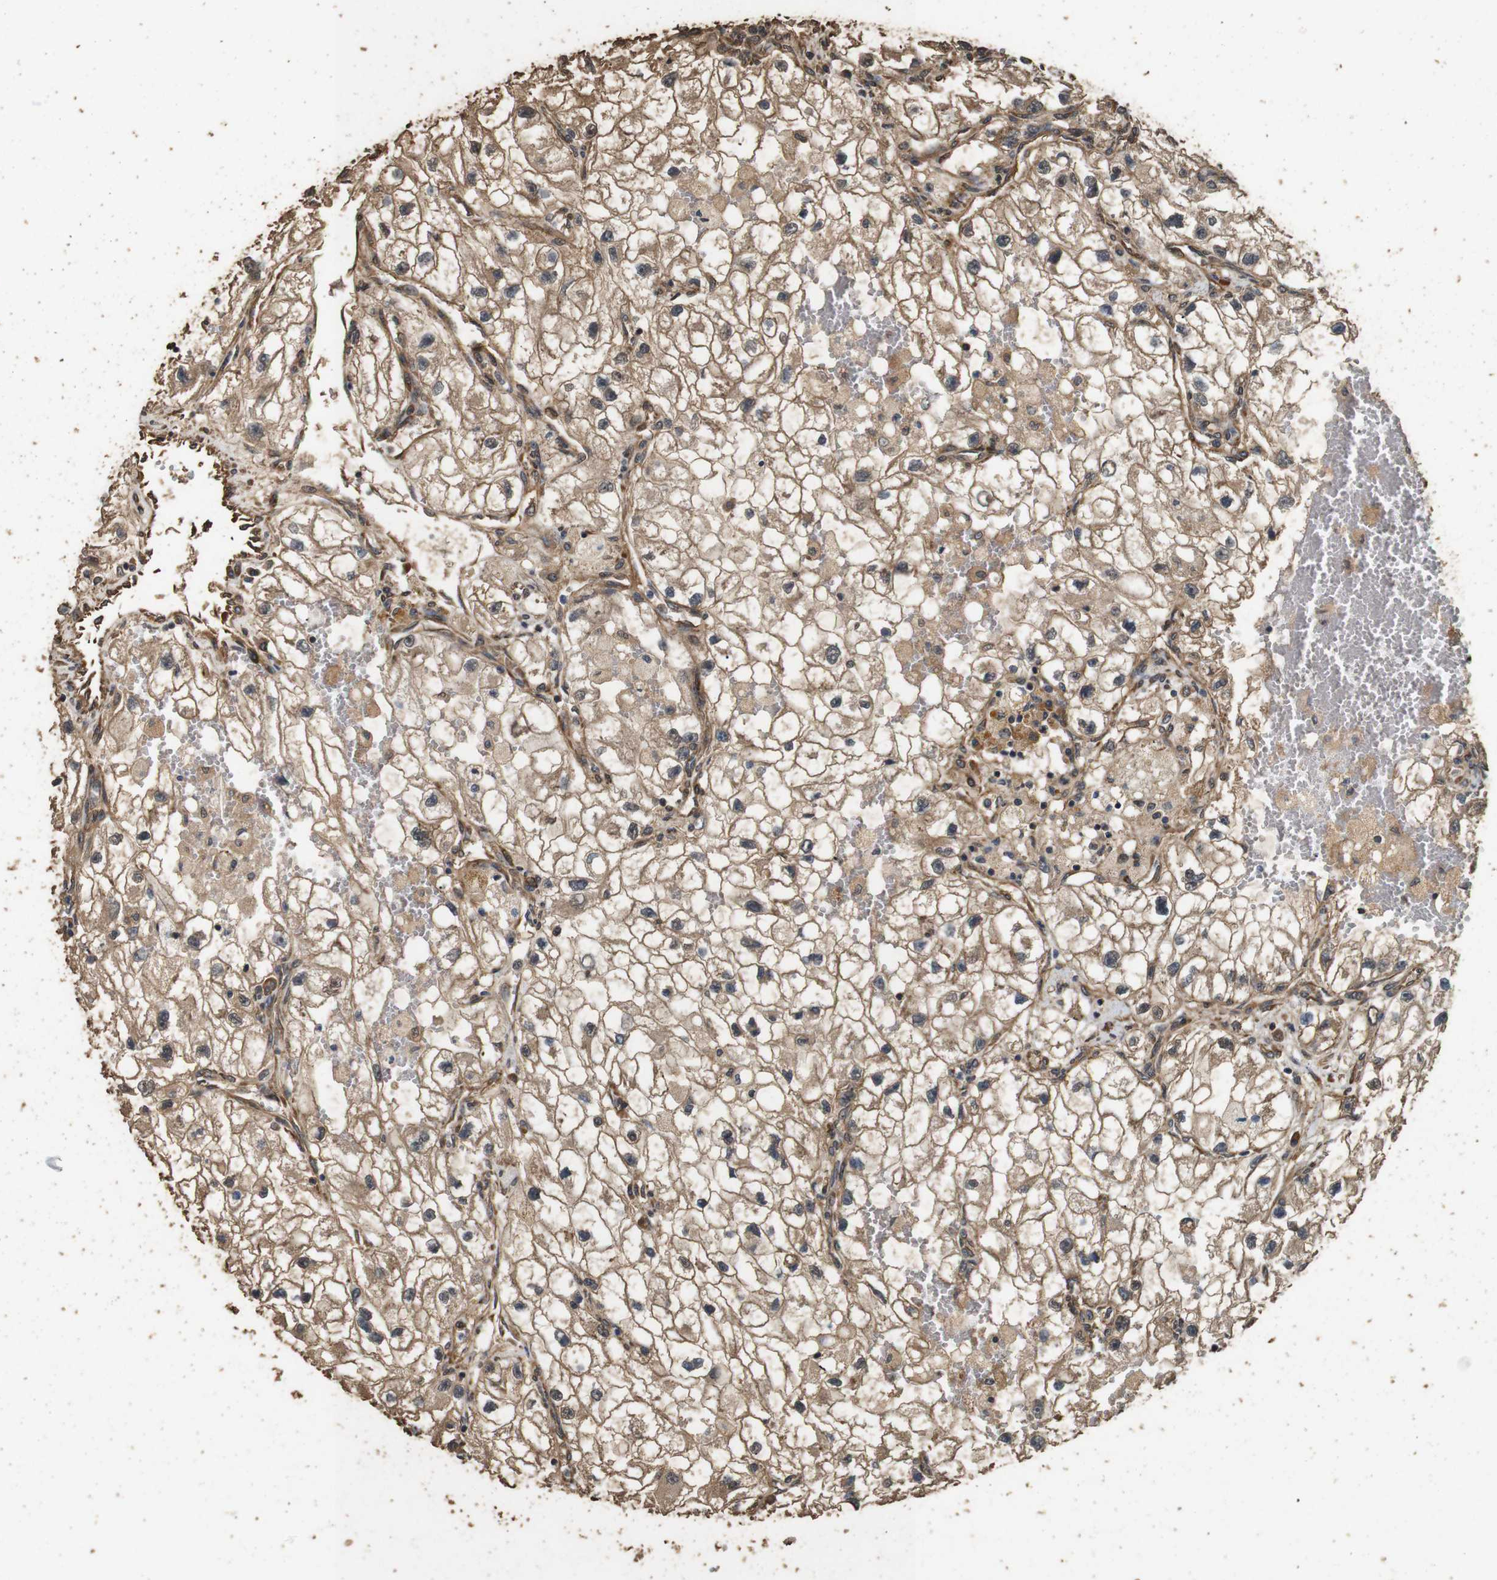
{"staining": {"intensity": "moderate", "quantity": "25%-75%", "location": "cytoplasmic/membranous"}, "tissue": "renal cancer", "cell_type": "Tumor cells", "image_type": "cancer", "snomed": [{"axis": "morphology", "description": "Adenocarcinoma, NOS"}, {"axis": "topography", "description": "Kidney"}], "caption": "Immunohistochemistry (IHC) (DAB (3,3'-diaminobenzidine)) staining of renal cancer displays moderate cytoplasmic/membranous protein positivity in approximately 25%-75% of tumor cells.", "gene": "CNPY4", "patient": {"sex": "female", "age": 70}}